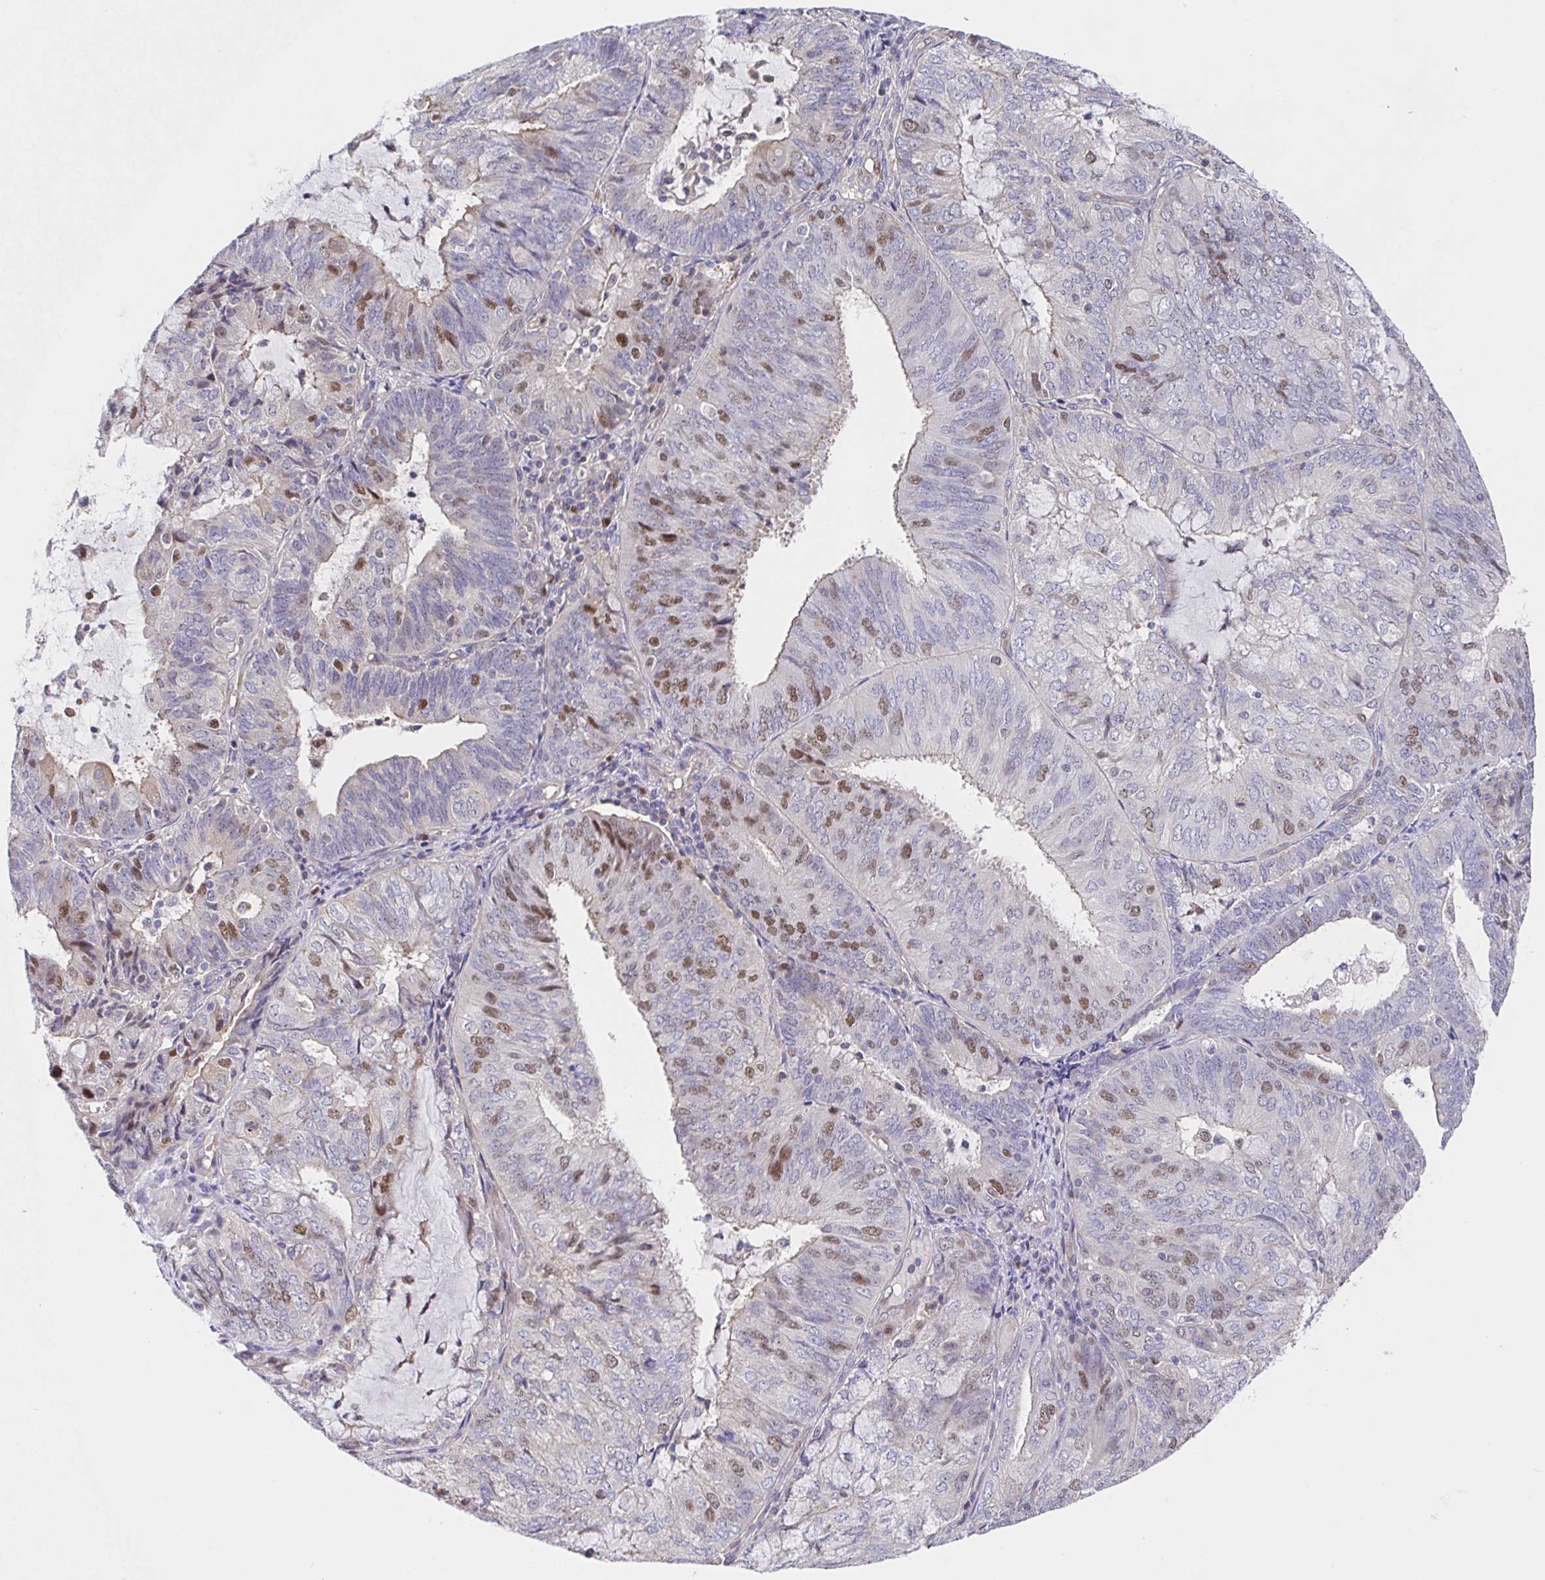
{"staining": {"intensity": "moderate", "quantity": "<25%", "location": "cytoplasmic/membranous,nuclear"}, "tissue": "endometrial cancer", "cell_type": "Tumor cells", "image_type": "cancer", "snomed": [{"axis": "morphology", "description": "Adenocarcinoma, NOS"}, {"axis": "topography", "description": "Endometrium"}], "caption": "A low amount of moderate cytoplasmic/membranous and nuclear staining is present in about <25% of tumor cells in endometrial cancer (adenocarcinoma) tissue.", "gene": "TIMELESS", "patient": {"sex": "female", "age": 81}}